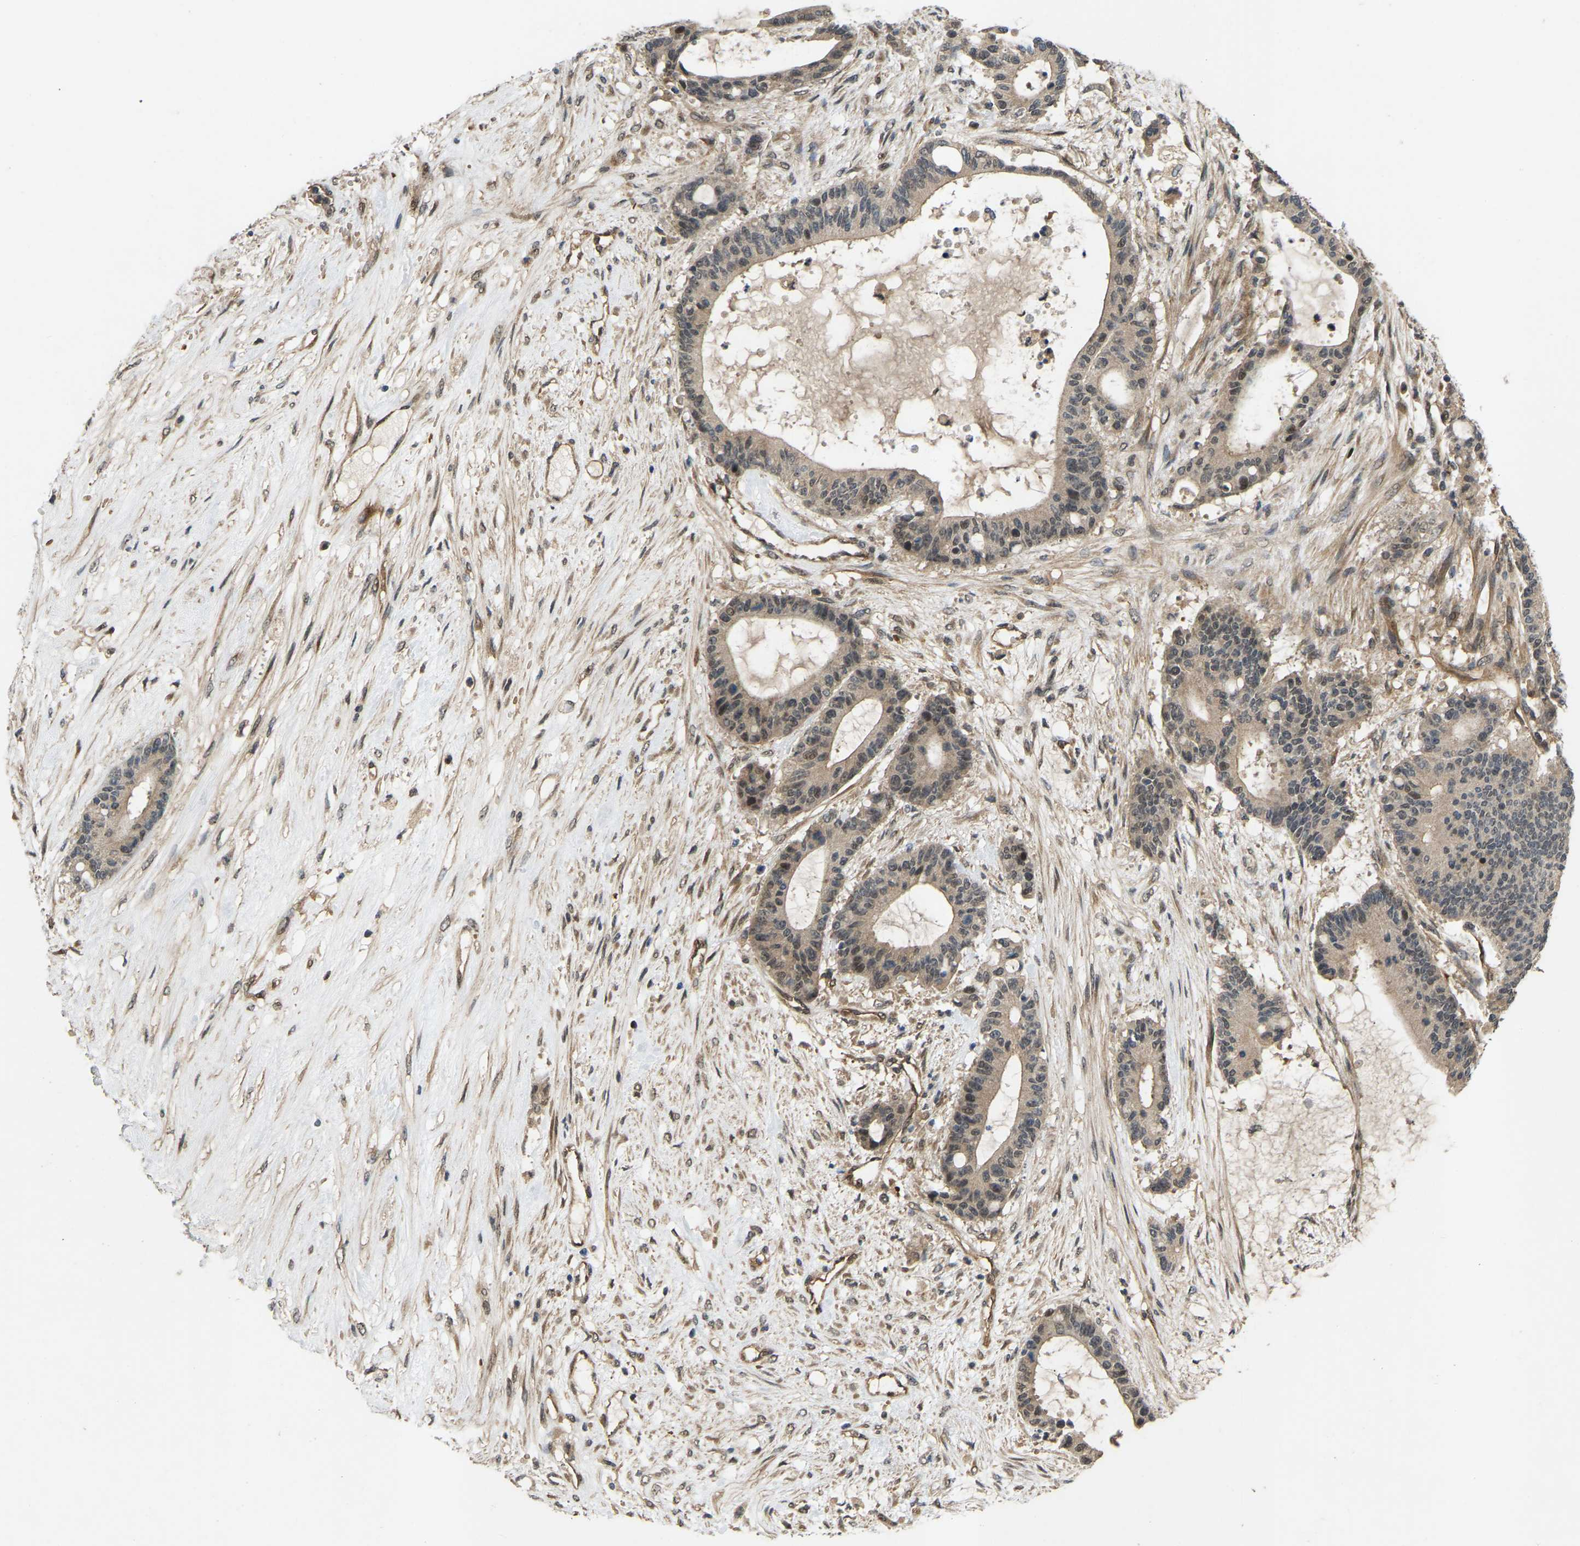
{"staining": {"intensity": "weak", "quantity": ">75%", "location": "cytoplasmic/membranous,nuclear"}, "tissue": "liver cancer", "cell_type": "Tumor cells", "image_type": "cancer", "snomed": [{"axis": "morphology", "description": "Cholangiocarcinoma"}, {"axis": "topography", "description": "Liver"}], "caption": "DAB (3,3'-diaminobenzidine) immunohistochemical staining of liver cancer (cholangiocarcinoma) exhibits weak cytoplasmic/membranous and nuclear protein staining in about >75% of tumor cells.", "gene": "LIMK2", "patient": {"sex": "female", "age": 73}}